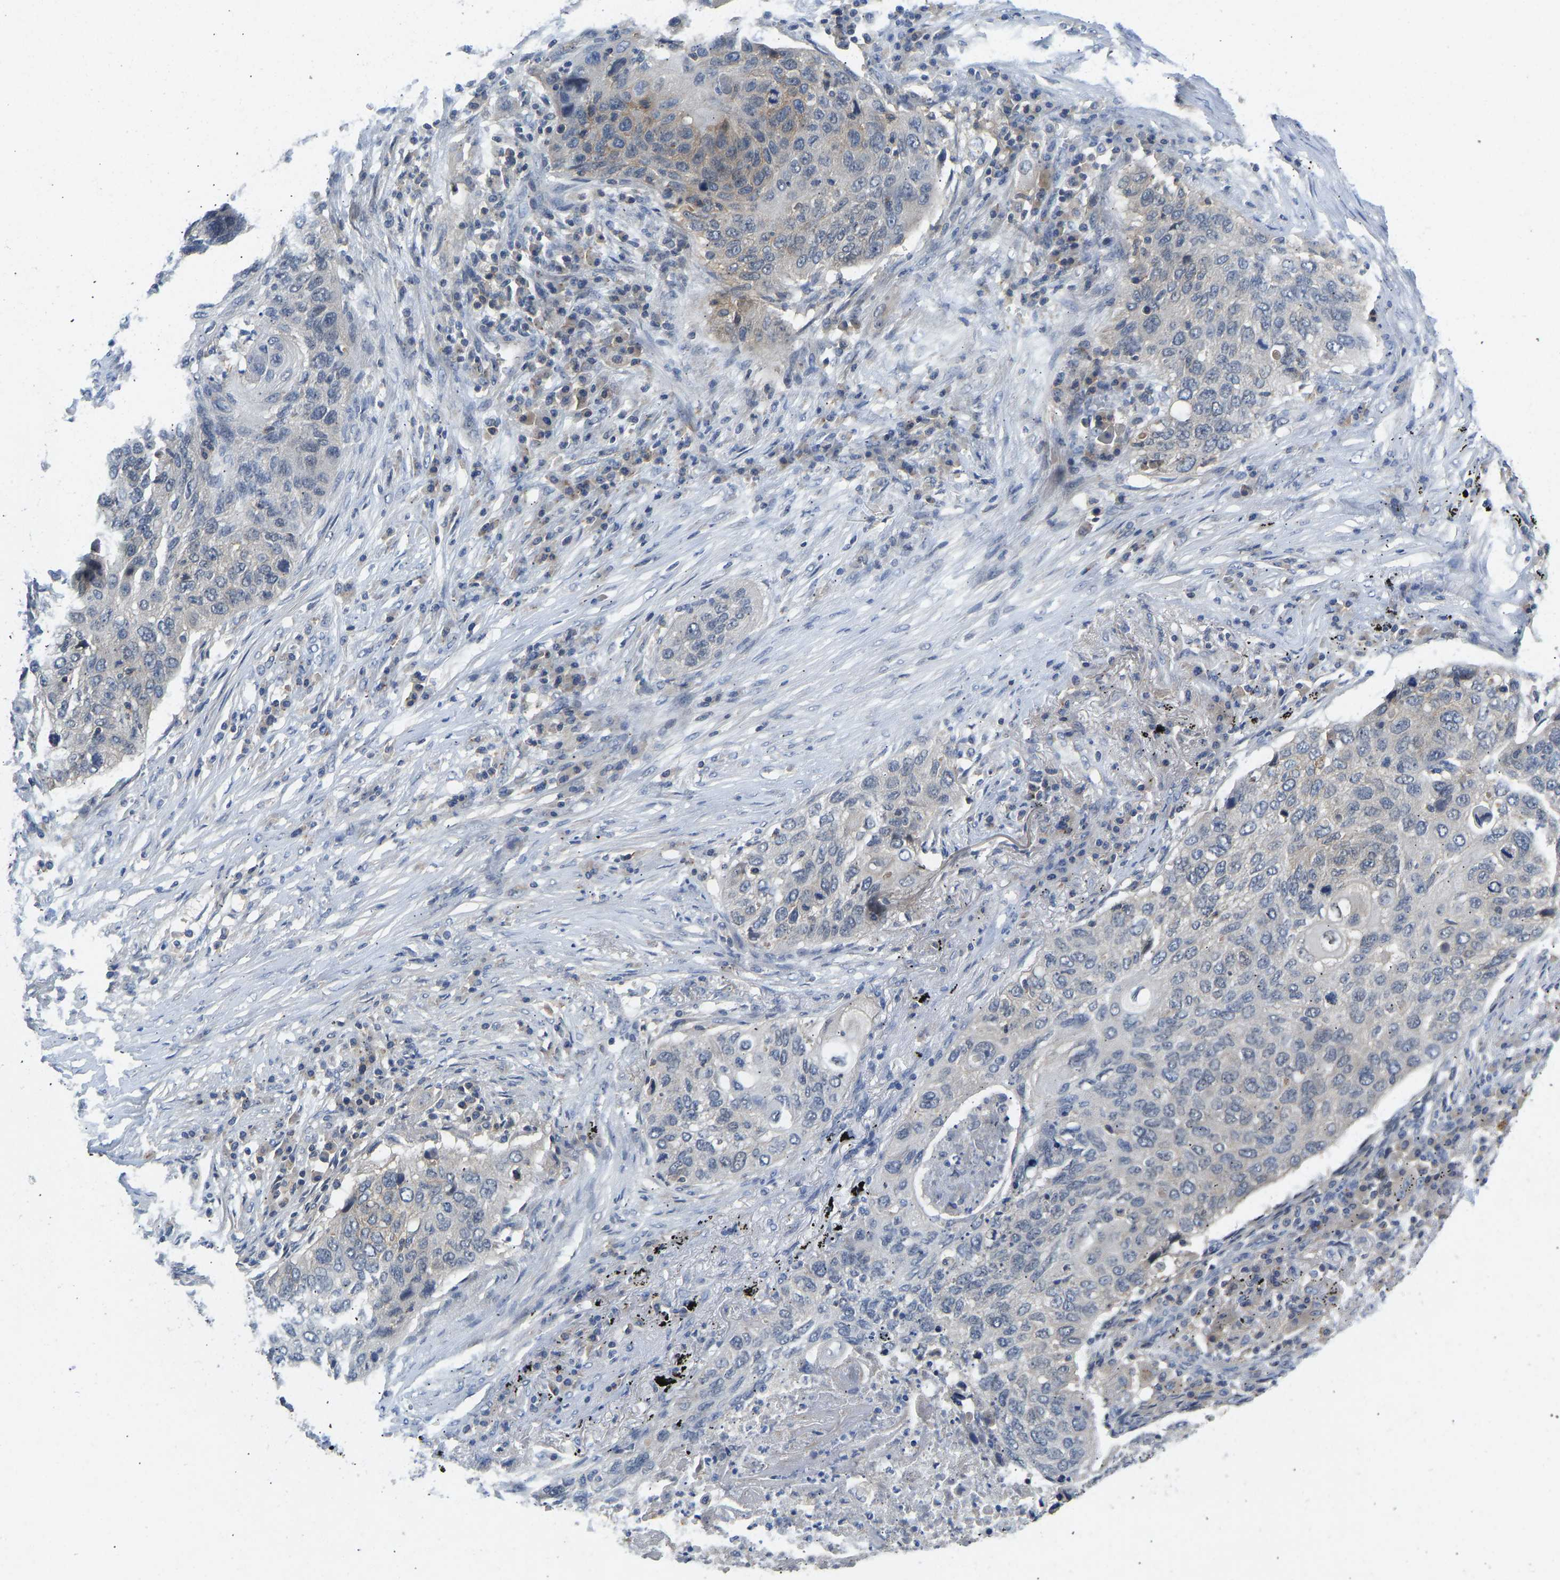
{"staining": {"intensity": "weak", "quantity": "<25%", "location": "cytoplasmic/membranous"}, "tissue": "lung cancer", "cell_type": "Tumor cells", "image_type": "cancer", "snomed": [{"axis": "morphology", "description": "Squamous cell carcinoma, NOS"}, {"axis": "topography", "description": "Lung"}], "caption": "Immunohistochemistry photomicrograph of neoplastic tissue: human lung squamous cell carcinoma stained with DAB demonstrates no significant protein positivity in tumor cells. Brightfield microscopy of immunohistochemistry stained with DAB (brown) and hematoxylin (blue), captured at high magnification.", "gene": "NDRG3", "patient": {"sex": "female", "age": 63}}